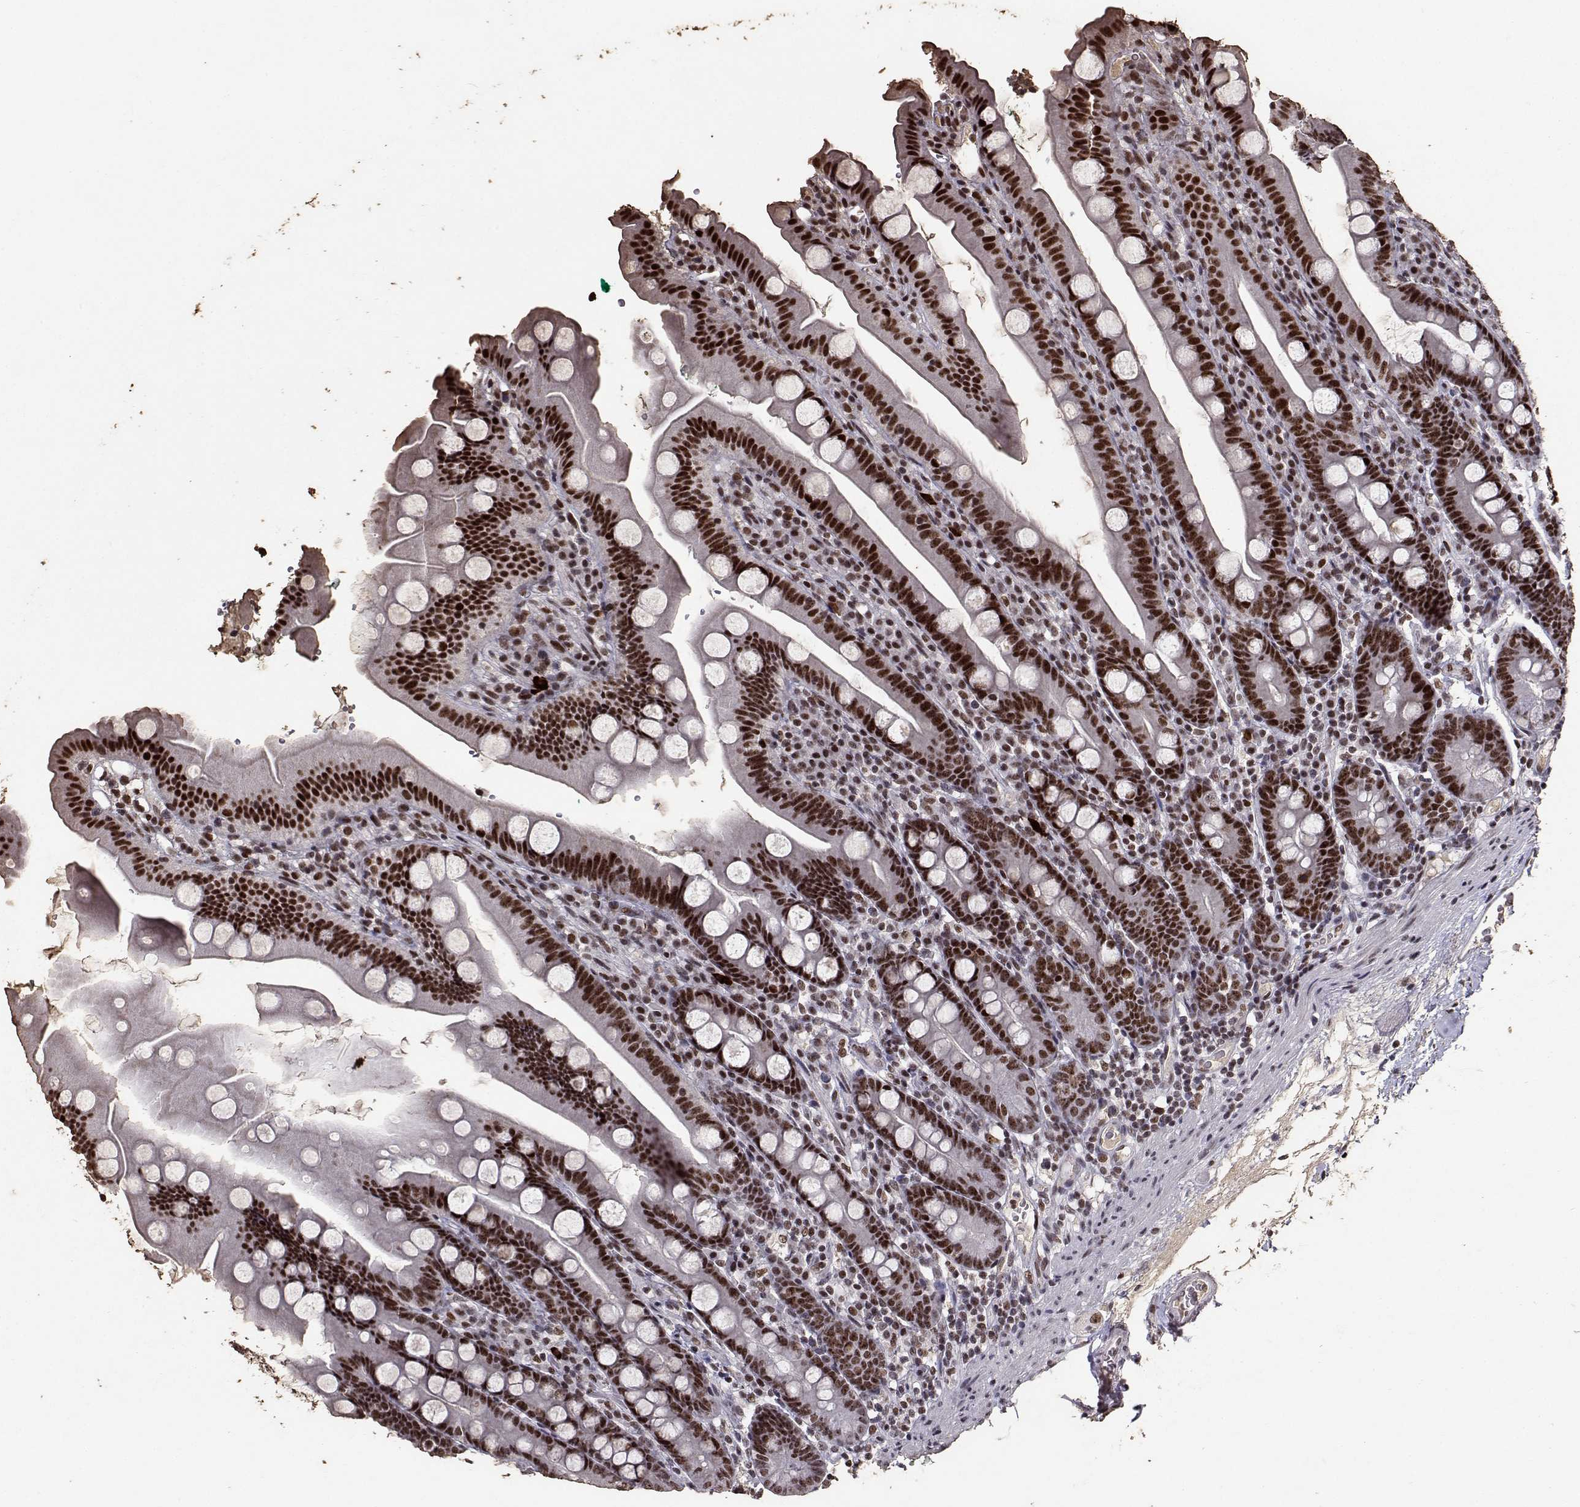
{"staining": {"intensity": "strong", "quantity": ">75%", "location": "nuclear"}, "tissue": "duodenum", "cell_type": "Glandular cells", "image_type": "normal", "snomed": [{"axis": "morphology", "description": "Normal tissue, NOS"}, {"axis": "topography", "description": "Duodenum"}], "caption": "Immunohistochemistry (IHC) of benign duodenum exhibits high levels of strong nuclear positivity in about >75% of glandular cells.", "gene": "TOE1", "patient": {"sex": "female", "age": 67}}